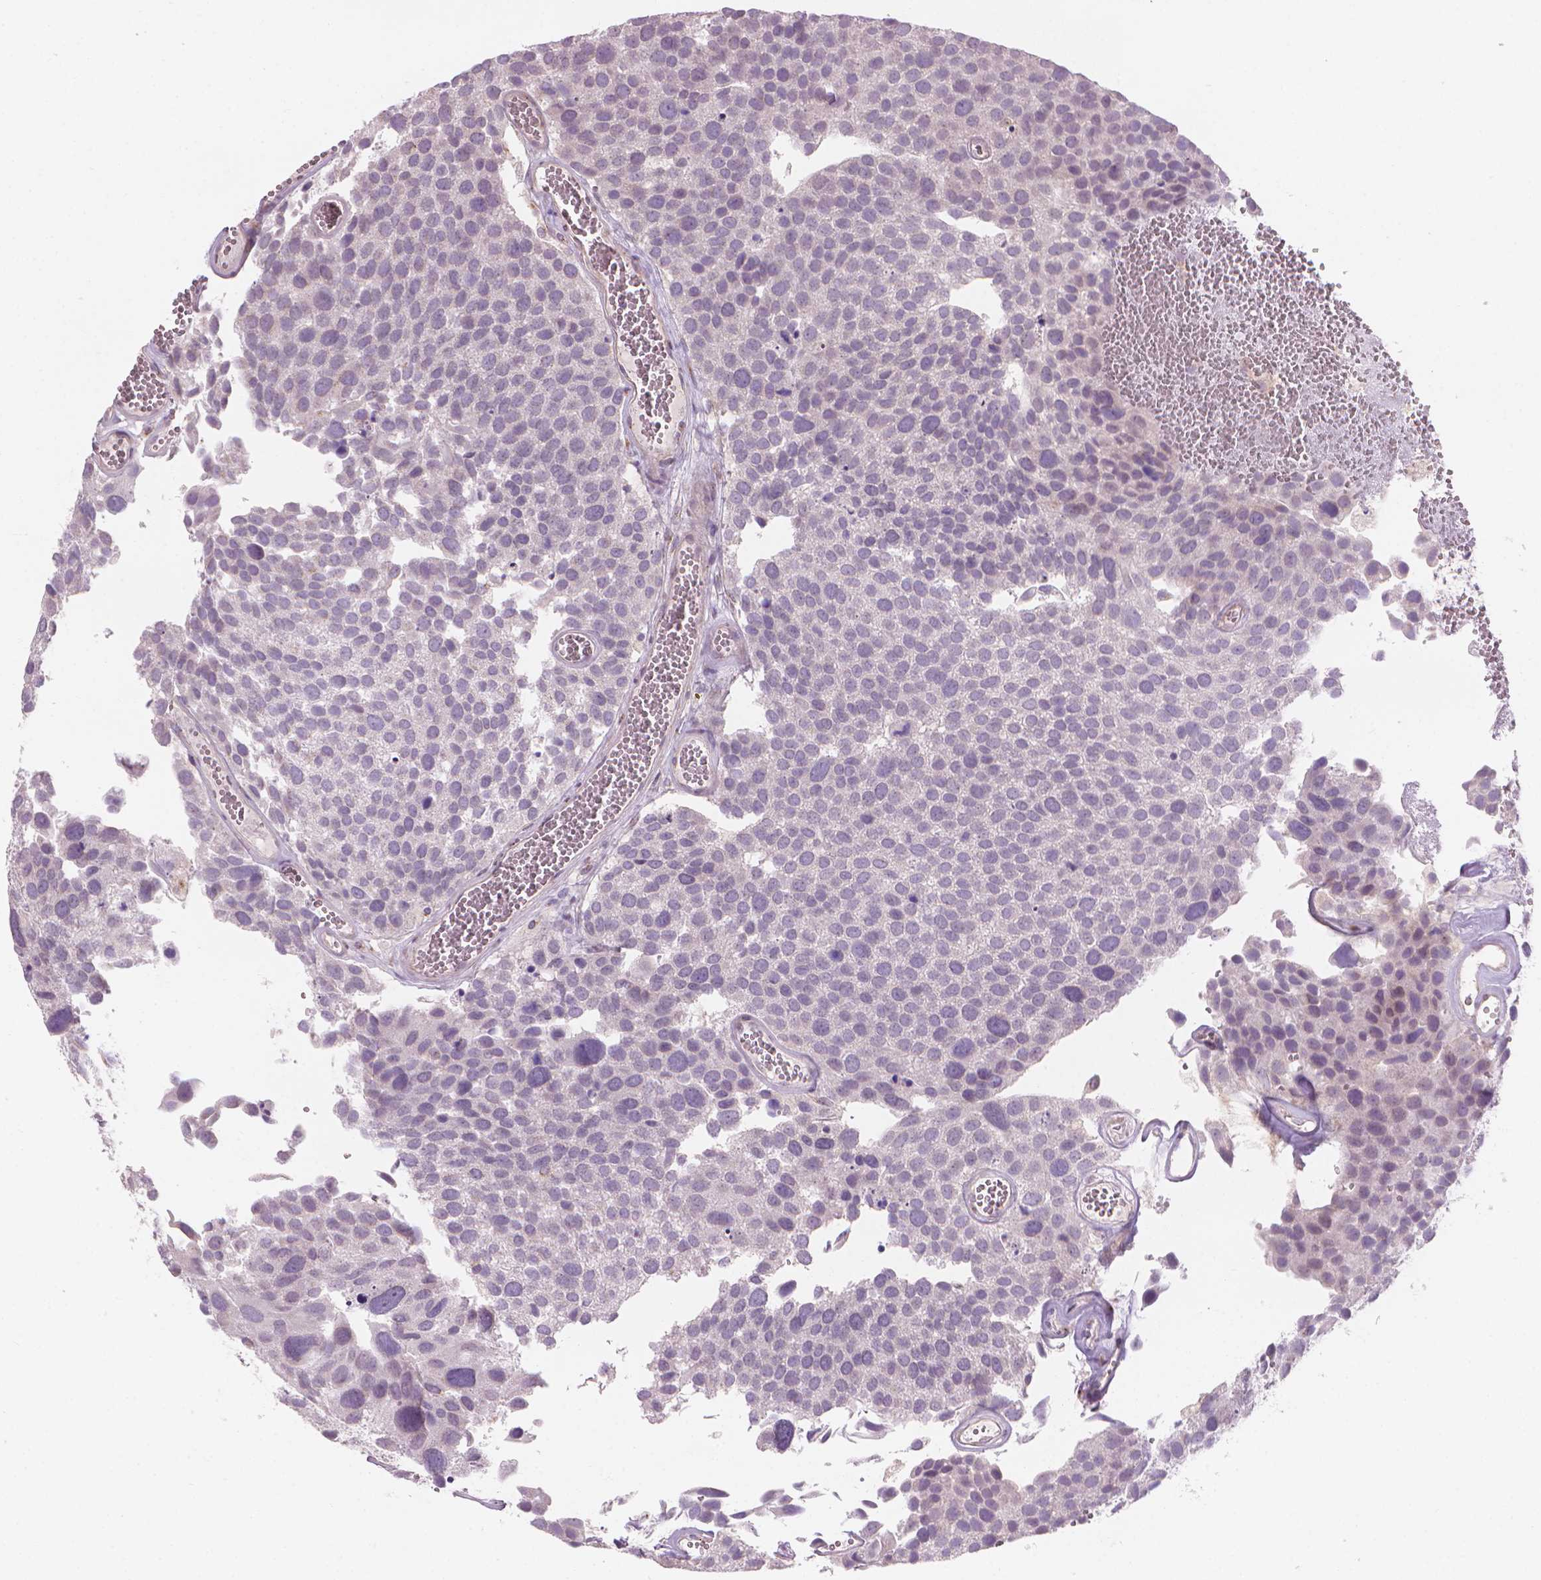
{"staining": {"intensity": "negative", "quantity": "none", "location": "none"}, "tissue": "urothelial cancer", "cell_type": "Tumor cells", "image_type": "cancer", "snomed": [{"axis": "morphology", "description": "Urothelial carcinoma, Low grade"}, {"axis": "topography", "description": "Urinary bladder"}], "caption": "Histopathology image shows no protein staining in tumor cells of urothelial cancer tissue. (DAB (3,3'-diaminobenzidine) immunohistochemistry, high magnification).", "gene": "IFFO1", "patient": {"sex": "female", "age": 69}}